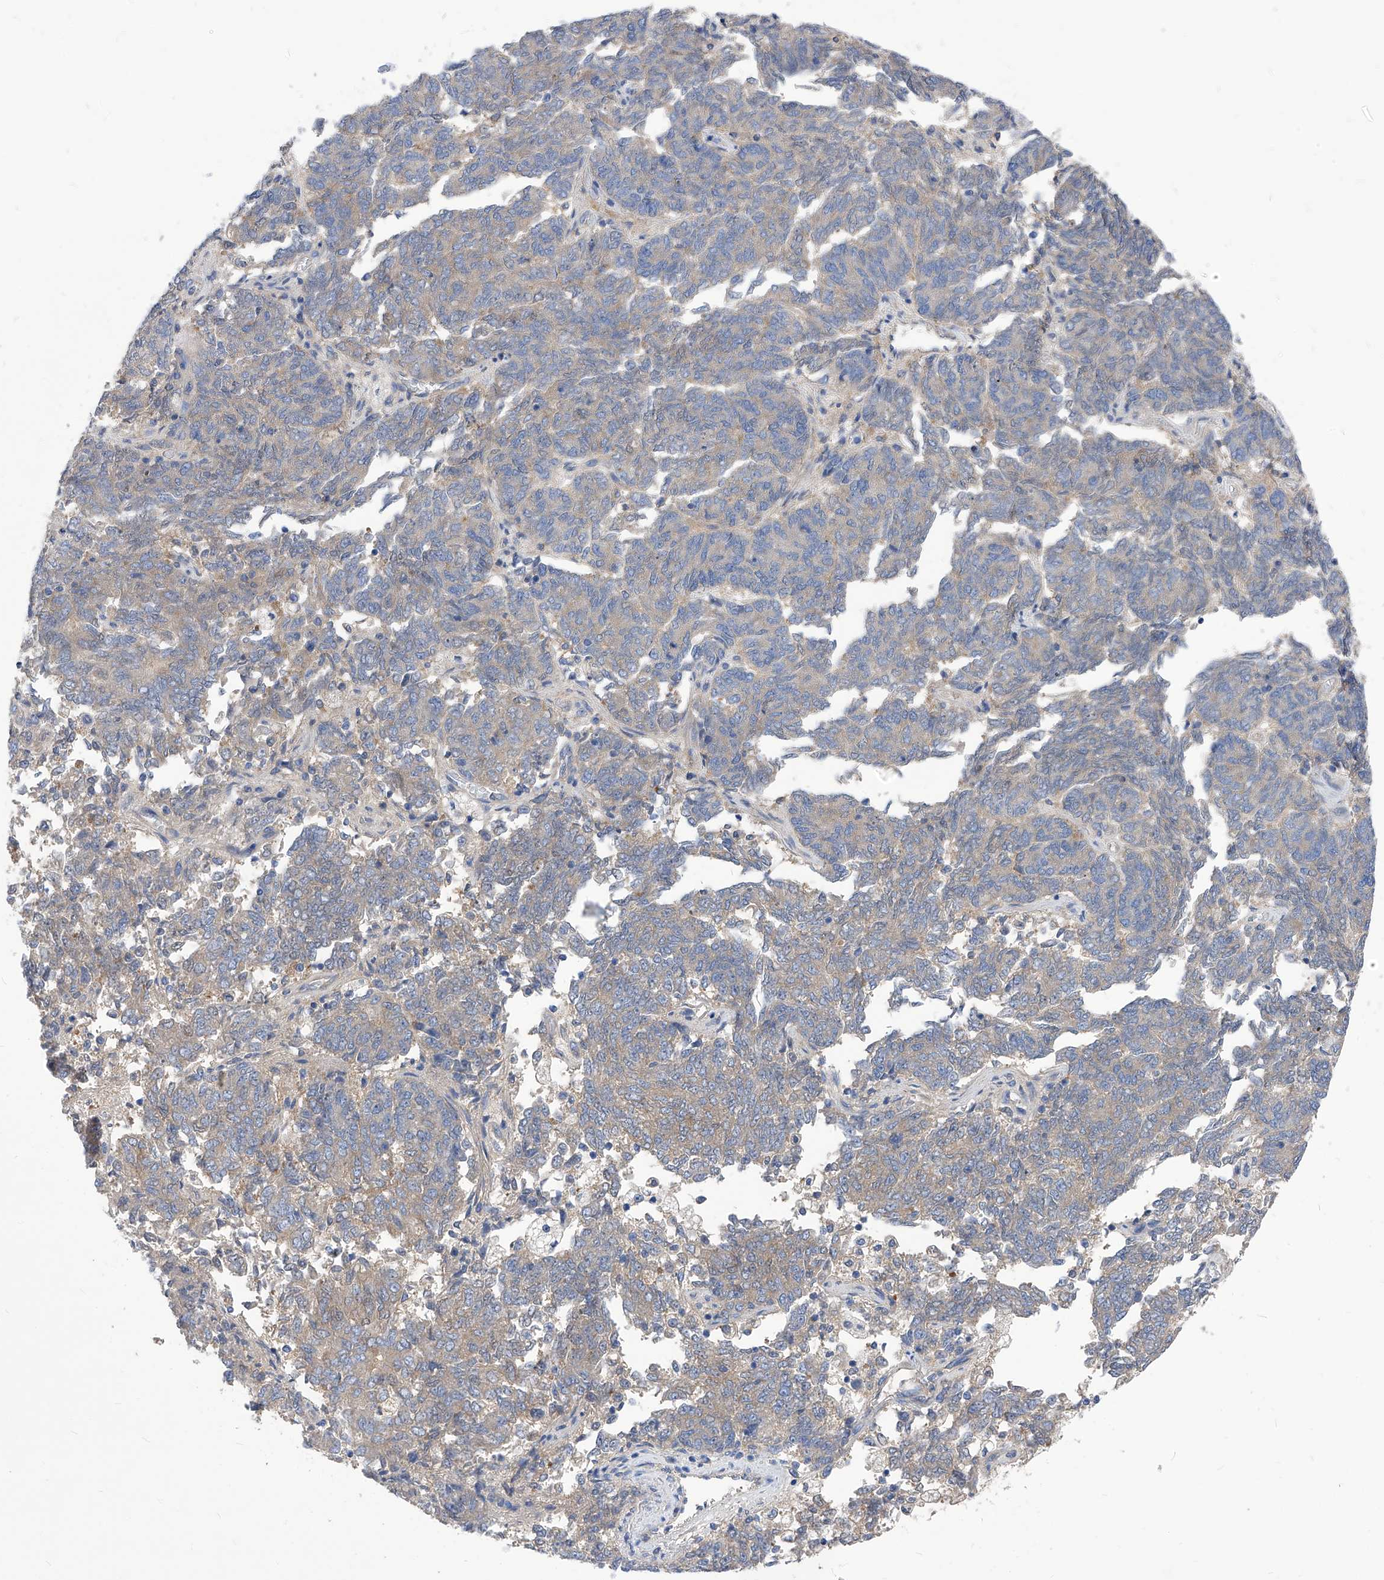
{"staining": {"intensity": "weak", "quantity": "25%-75%", "location": "cytoplasmic/membranous"}, "tissue": "endometrial cancer", "cell_type": "Tumor cells", "image_type": "cancer", "snomed": [{"axis": "morphology", "description": "Adenocarcinoma, NOS"}, {"axis": "topography", "description": "Endometrium"}], "caption": "This image shows immunohistochemistry (IHC) staining of human endometrial cancer (adenocarcinoma), with low weak cytoplasmic/membranous positivity in approximately 25%-75% of tumor cells.", "gene": "XPNPEP1", "patient": {"sex": "female", "age": 80}}